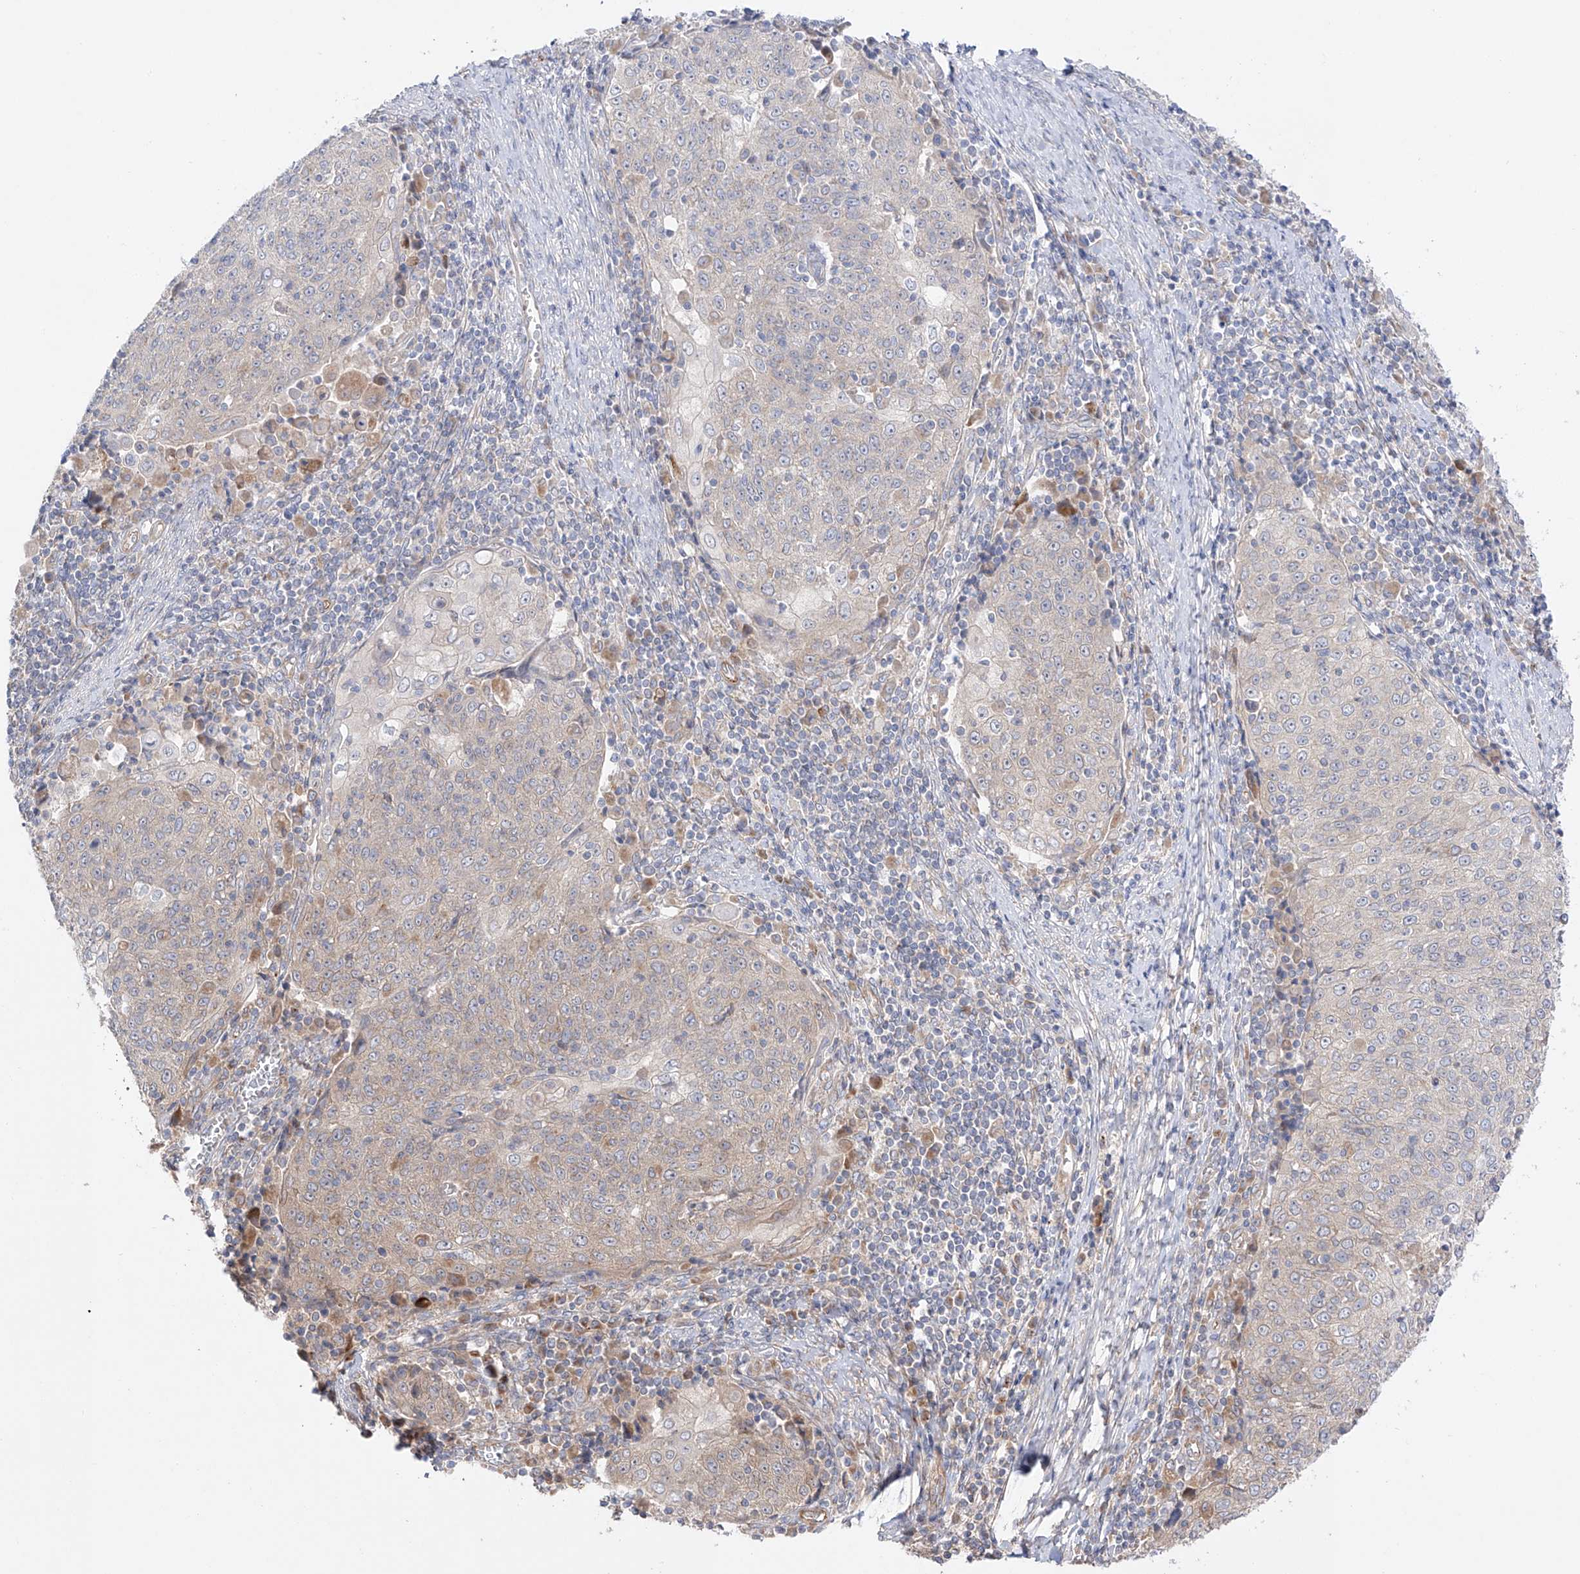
{"staining": {"intensity": "negative", "quantity": "none", "location": "none"}, "tissue": "cervical cancer", "cell_type": "Tumor cells", "image_type": "cancer", "snomed": [{"axis": "morphology", "description": "Squamous cell carcinoma, NOS"}, {"axis": "topography", "description": "Cervix"}], "caption": "An image of human cervical cancer (squamous cell carcinoma) is negative for staining in tumor cells.", "gene": "YKT6", "patient": {"sex": "female", "age": 48}}